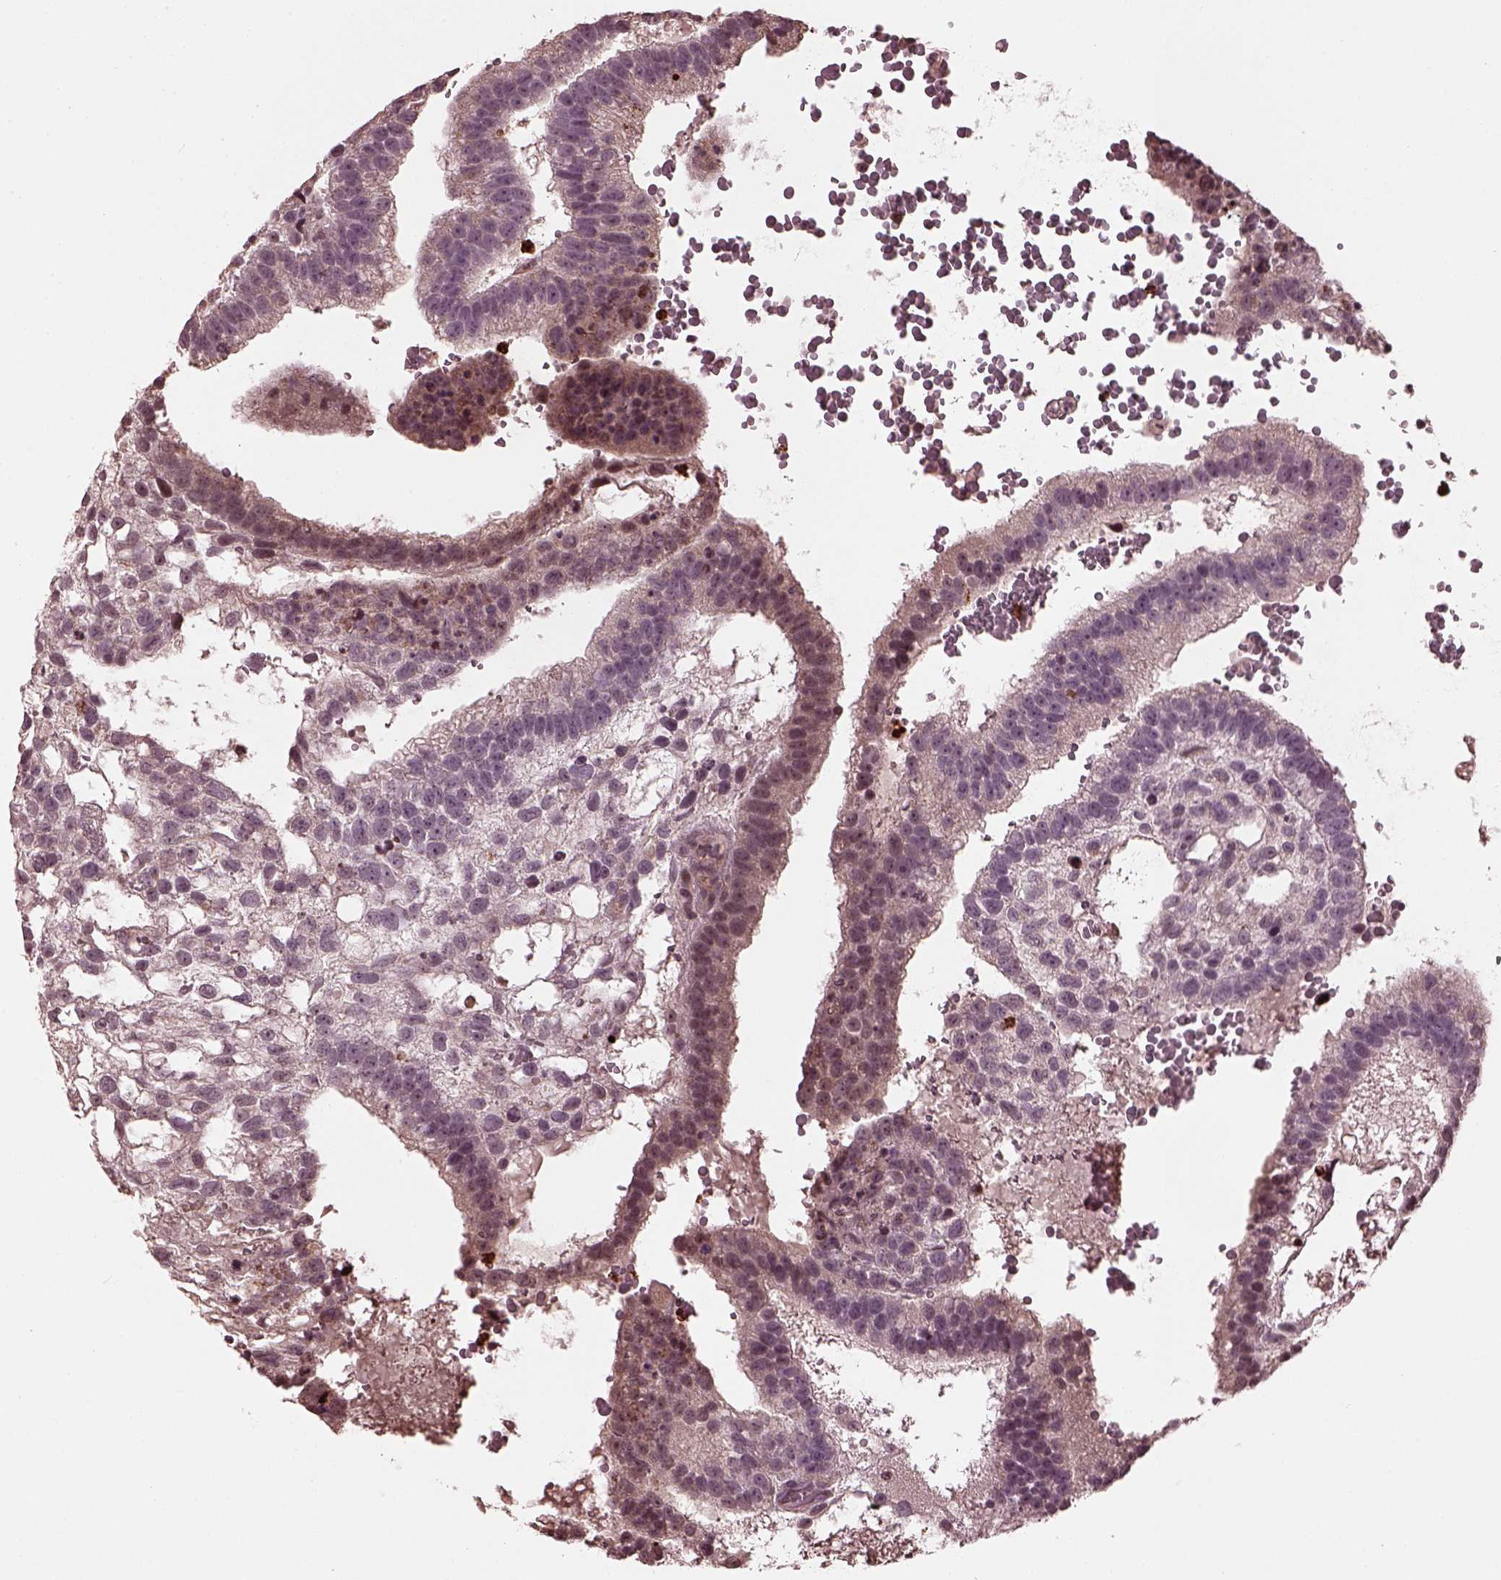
{"staining": {"intensity": "negative", "quantity": "none", "location": "none"}, "tissue": "testis cancer", "cell_type": "Tumor cells", "image_type": "cancer", "snomed": [{"axis": "morphology", "description": "Normal tissue, NOS"}, {"axis": "morphology", "description": "Carcinoma, Embryonal, NOS"}, {"axis": "topography", "description": "Testis"}, {"axis": "topography", "description": "Epididymis"}], "caption": "Immunohistochemical staining of embryonal carcinoma (testis) displays no significant expression in tumor cells.", "gene": "RUFY3", "patient": {"sex": "male", "age": 32}}